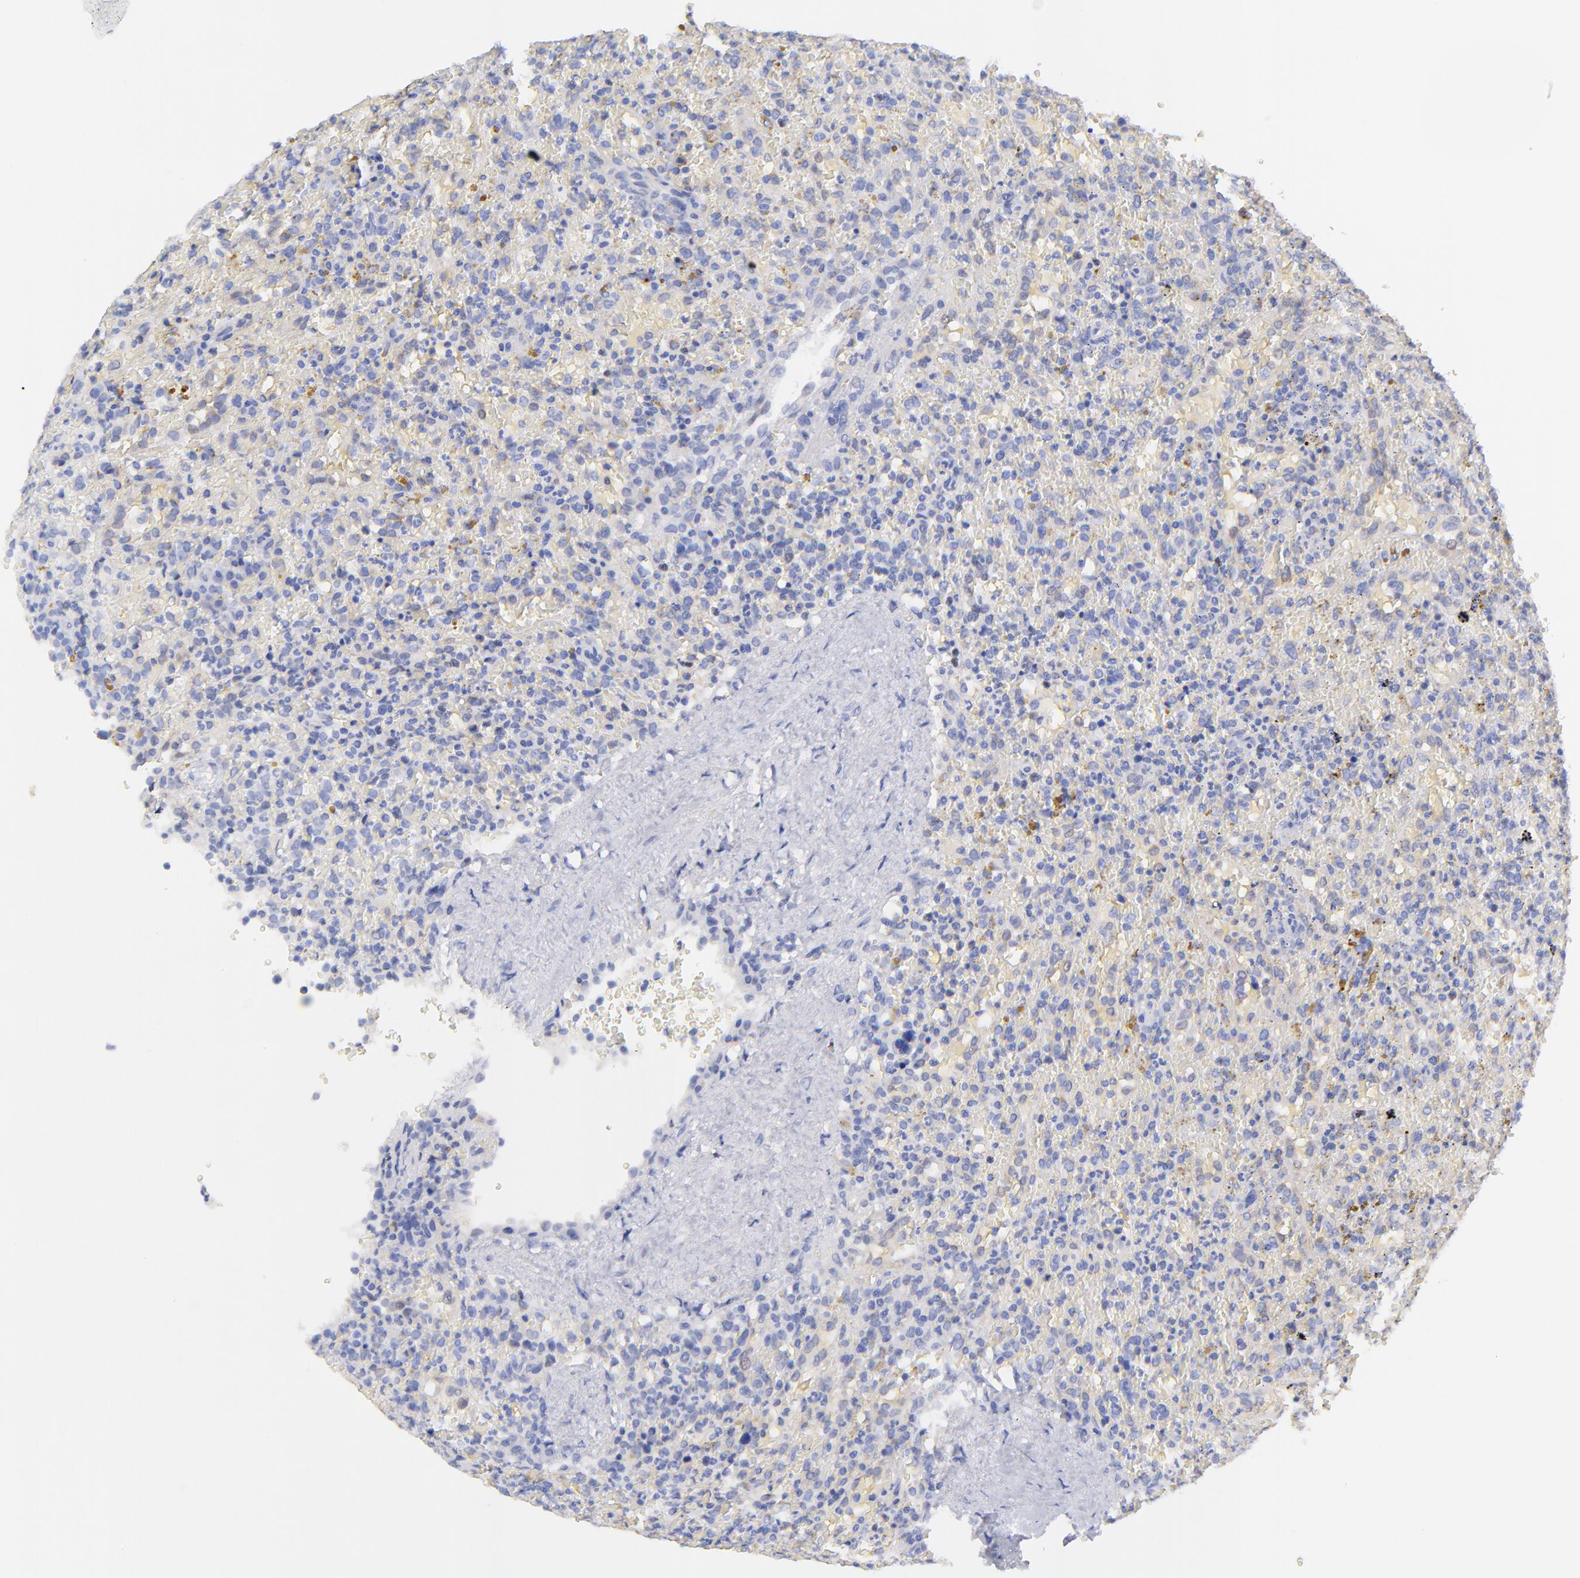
{"staining": {"intensity": "negative", "quantity": "none", "location": "none"}, "tissue": "lymphoma", "cell_type": "Tumor cells", "image_type": "cancer", "snomed": [{"axis": "morphology", "description": "Malignant lymphoma, non-Hodgkin's type, High grade"}, {"axis": "topography", "description": "Spleen"}, {"axis": "topography", "description": "Lymph node"}], "caption": "This is a histopathology image of immunohistochemistry (IHC) staining of high-grade malignant lymphoma, non-Hodgkin's type, which shows no staining in tumor cells.", "gene": "CFAP57", "patient": {"sex": "female", "age": 70}}